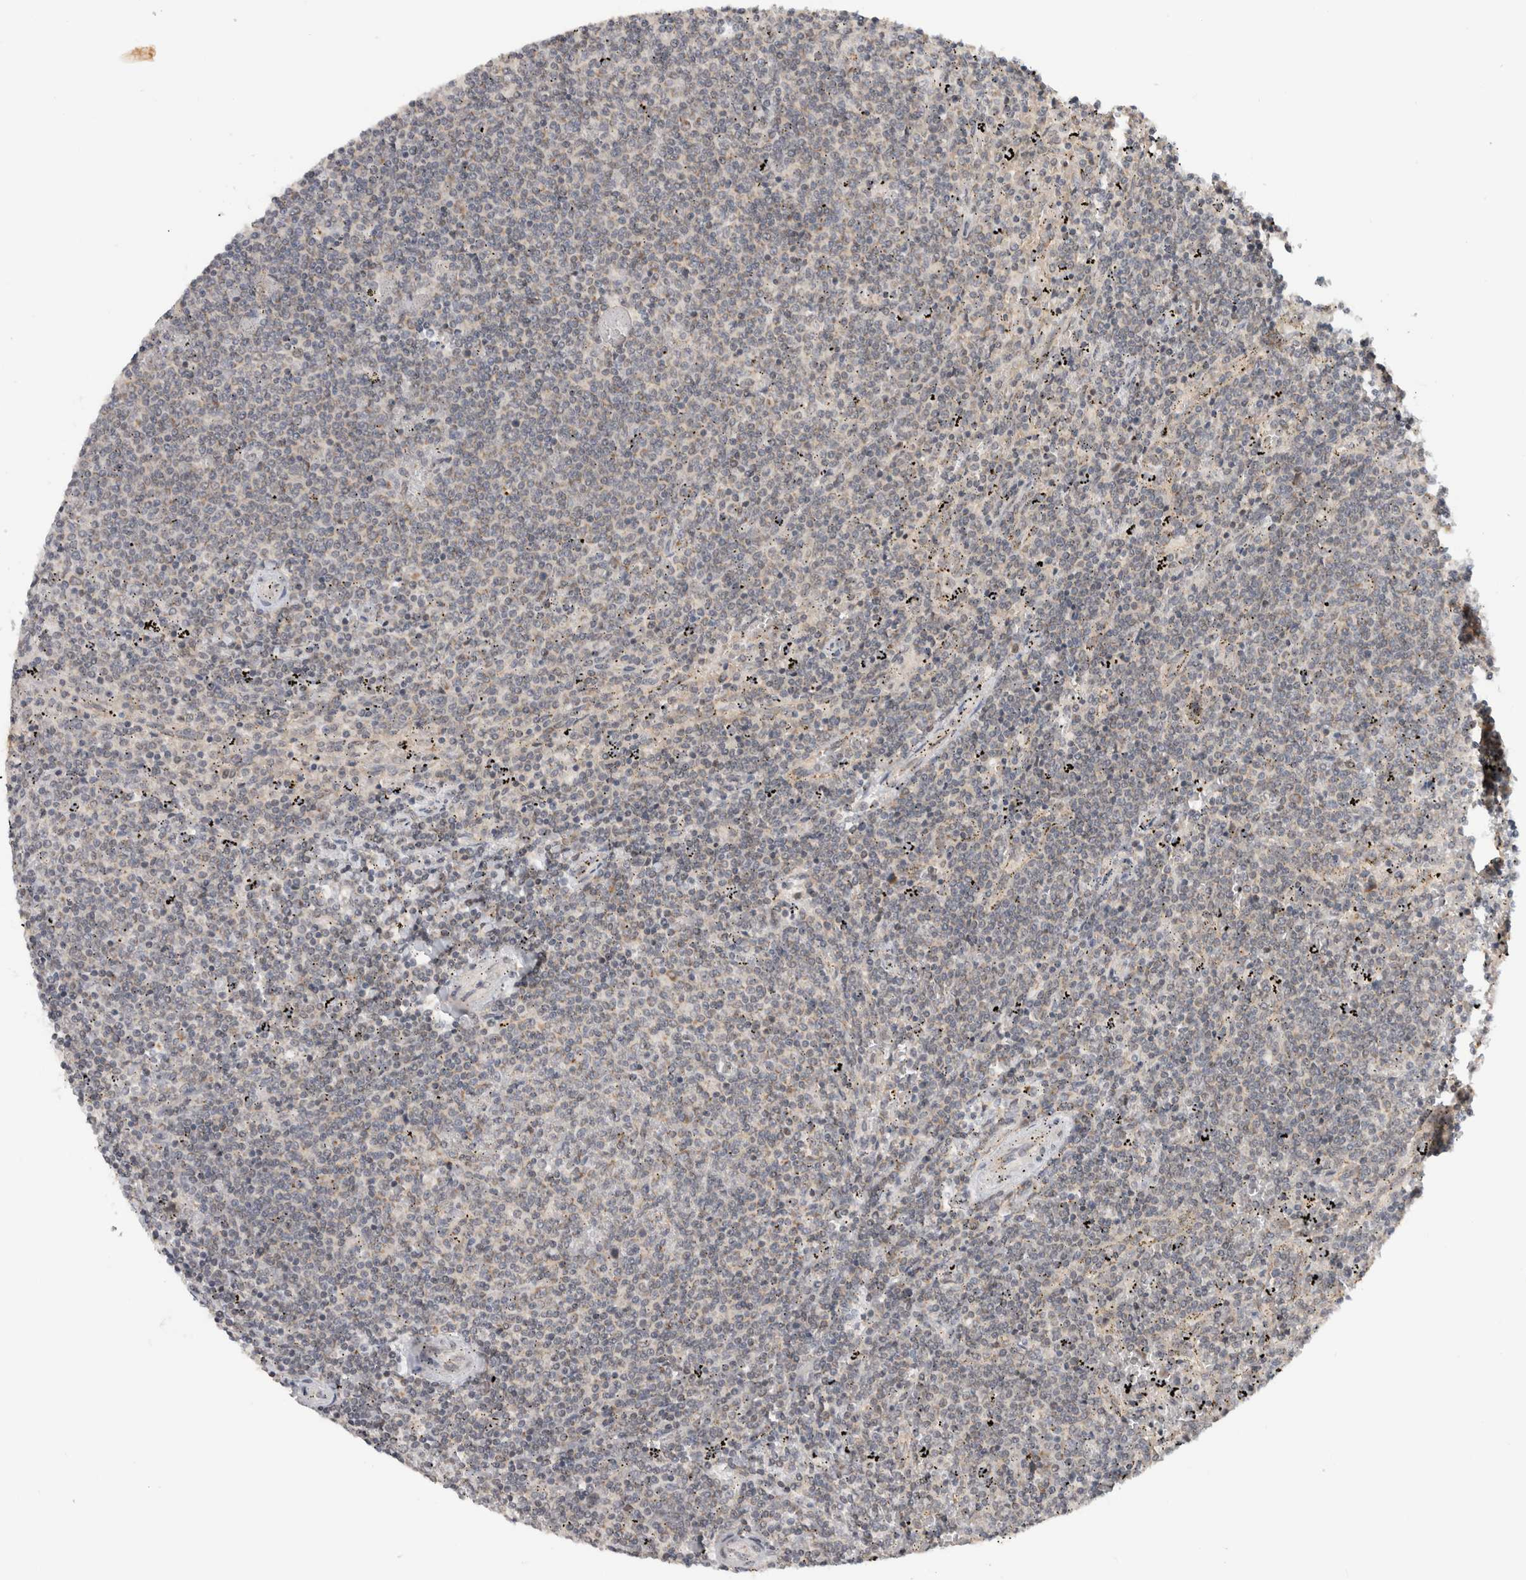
{"staining": {"intensity": "weak", "quantity": "<25%", "location": "cytoplasmic/membranous"}, "tissue": "lymphoma", "cell_type": "Tumor cells", "image_type": "cancer", "snomed": [{"axis": "morphology", "description": "Malignant lymphoma, non-Hodgkin's type, Low grade"}, {"axis": "topography", "description": "Spleen"}], "caption": "A photomicrograph of lymphoma stained for a protein shows no brown staining in tumor cells.", "gene": "CMC2", "patient": {"sex": "female", "age": 50}}